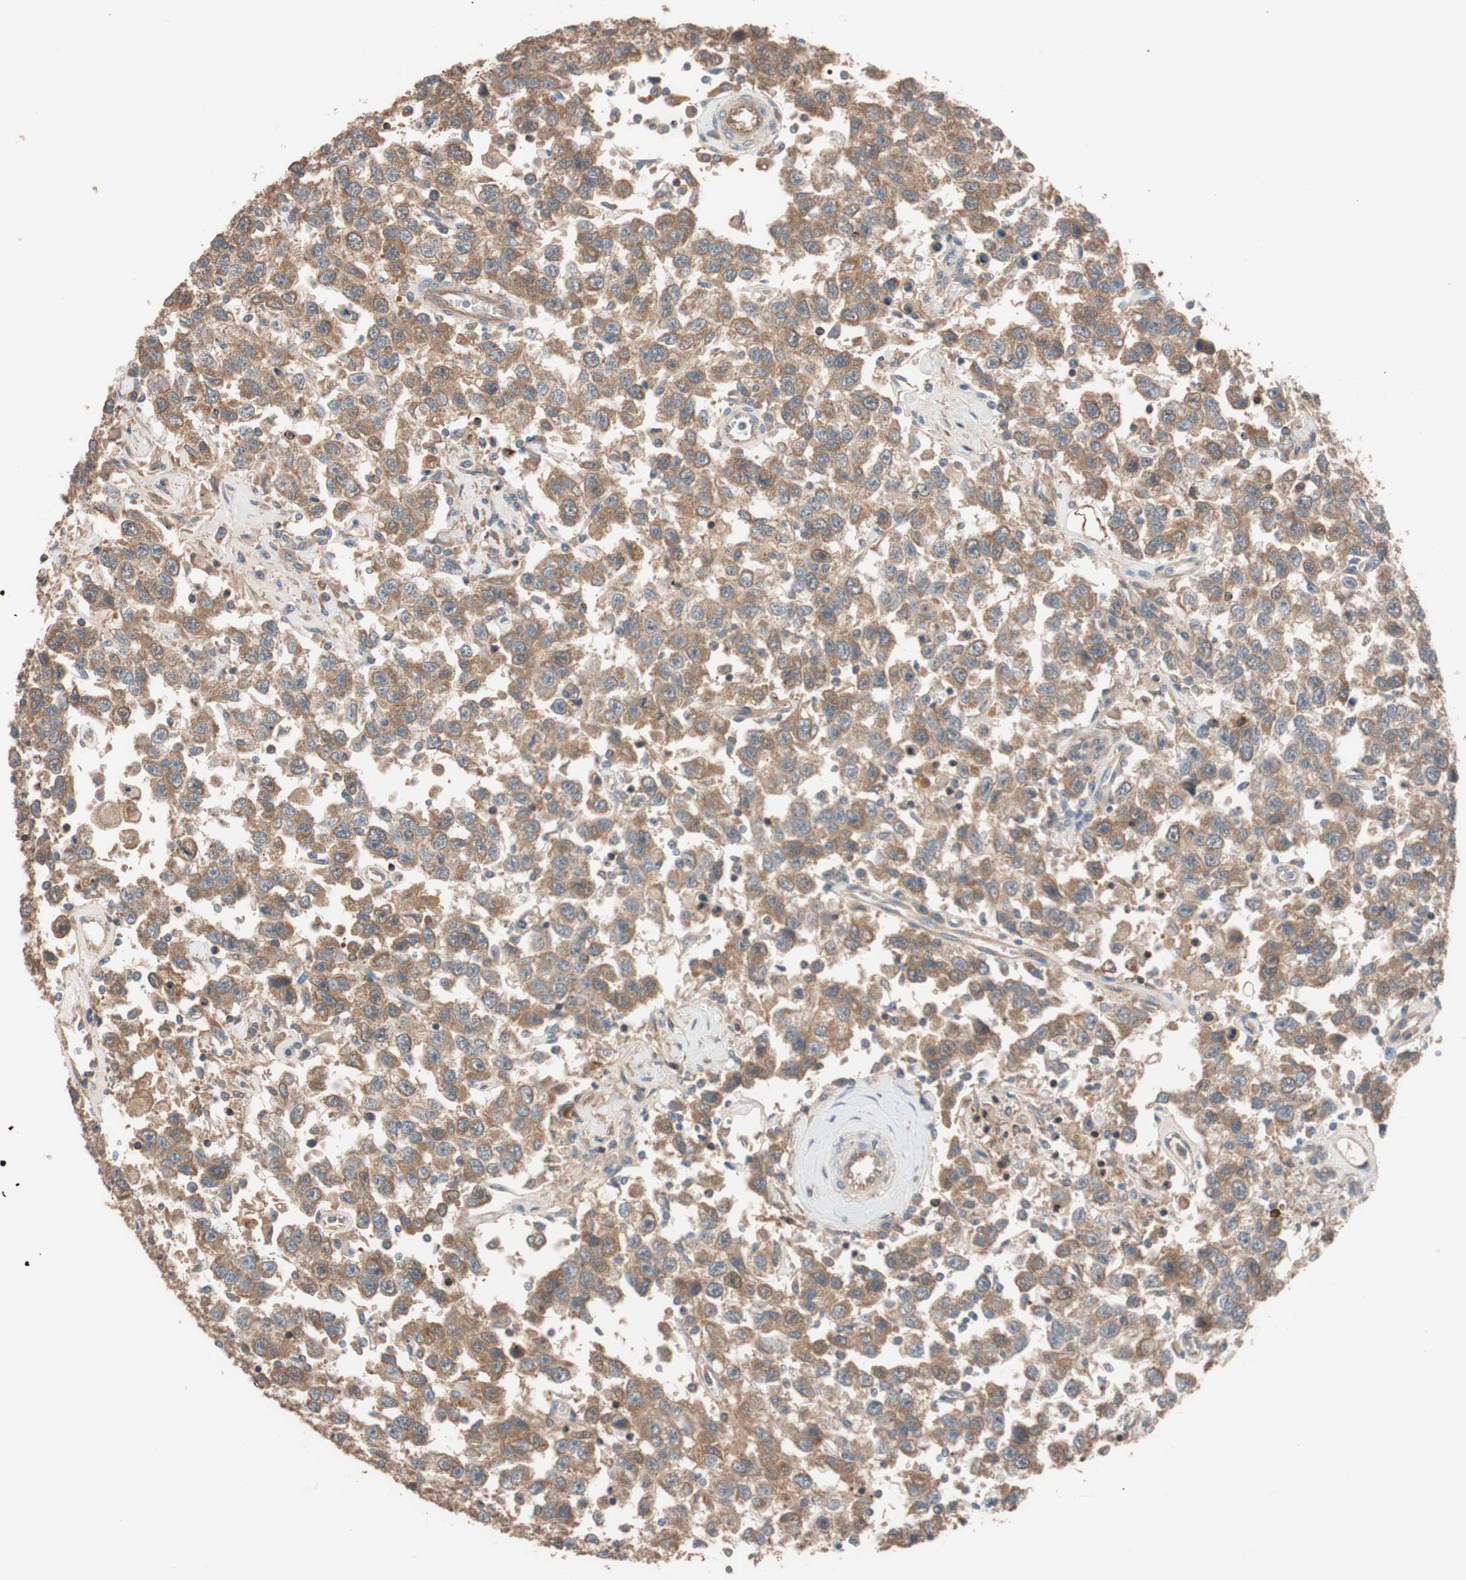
{"staining": {"intensity": "moderate", "quantity": ">75%", "location": "cytoplasmic/membranous"}, "tissue": "testis cancer", "cell_type": "Tumor cells", "image_type": "cancer", "snomed": [{"axis": "morphology", "description": "Seminoma, NOS"}, {"axis": "topography", "description": "Testis"}], "caption": "Tumor cells demonstrate medium levels of moderate cytoplasmic/membranous expression in about >75% of cells in human testis seminoma.", "gene": "SDC4", "patient": {"sex": "male", "age": 41}}